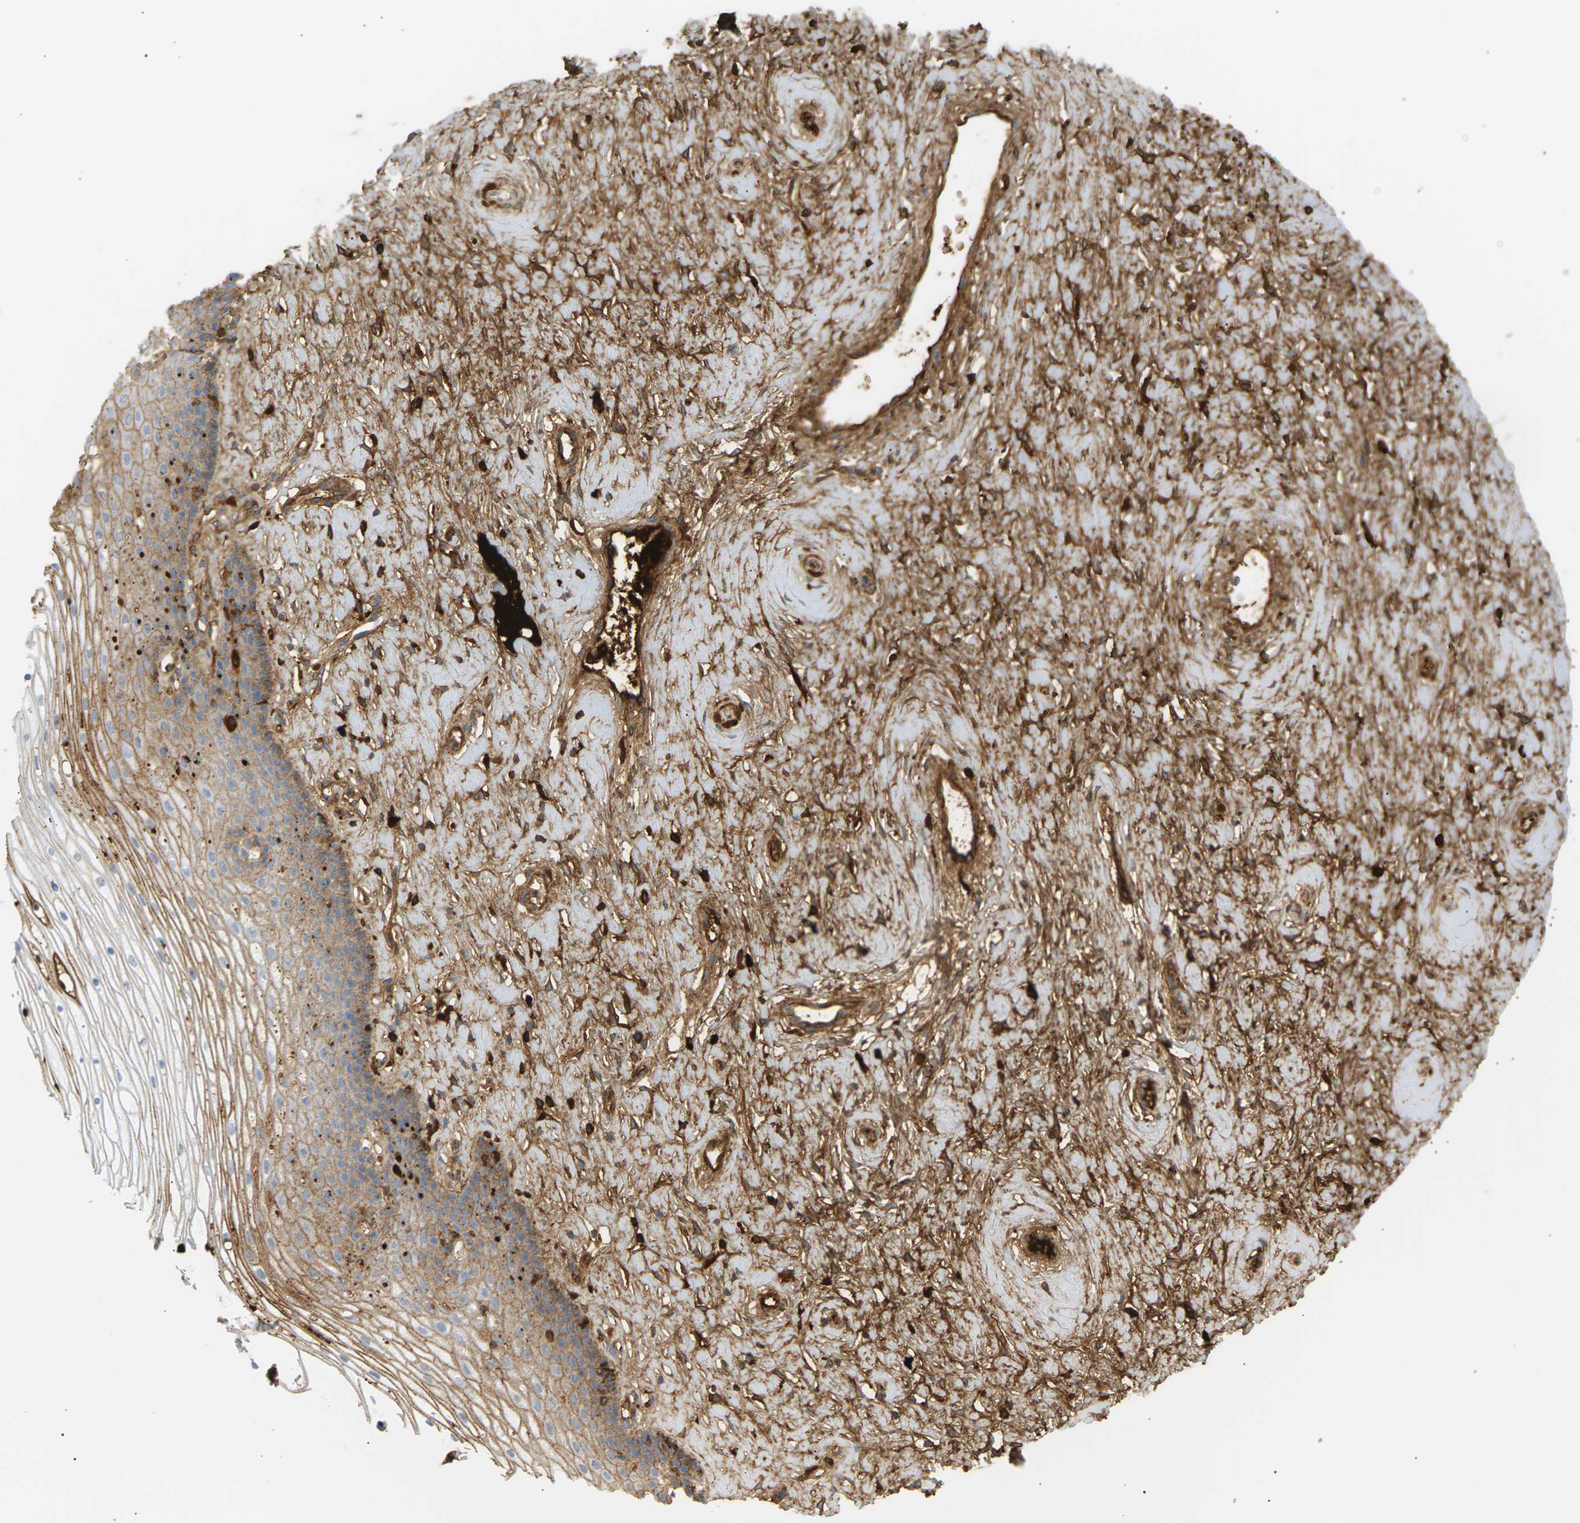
{"staining": {"intensity": "moderate", "quantity": "25%-75%", "location": "cytoplasmic/membranous"}, "tissue": "cervix", "cell_type": "Squamous epithelial cells", "image_type": "normal", "snomed": [{"axis": "morphology", "description": "Normal tissue, NOS"}, {"axis": "topography", "description": "Cervix"}], "caption": "The immunohistochemical stain highlights moderate cytoplasmic/membranous staining in squamous epithelial cells of unremarkable cervix. The staining was performed using DAB (3,3'-diaminobenzidine) to visualize the protein expression in brown, while the nuclei were stained in blue with hematoxylin (Magnification: 20x).", "gene": "IGLC3", "patient": {"sex": "female", "age": 39}}